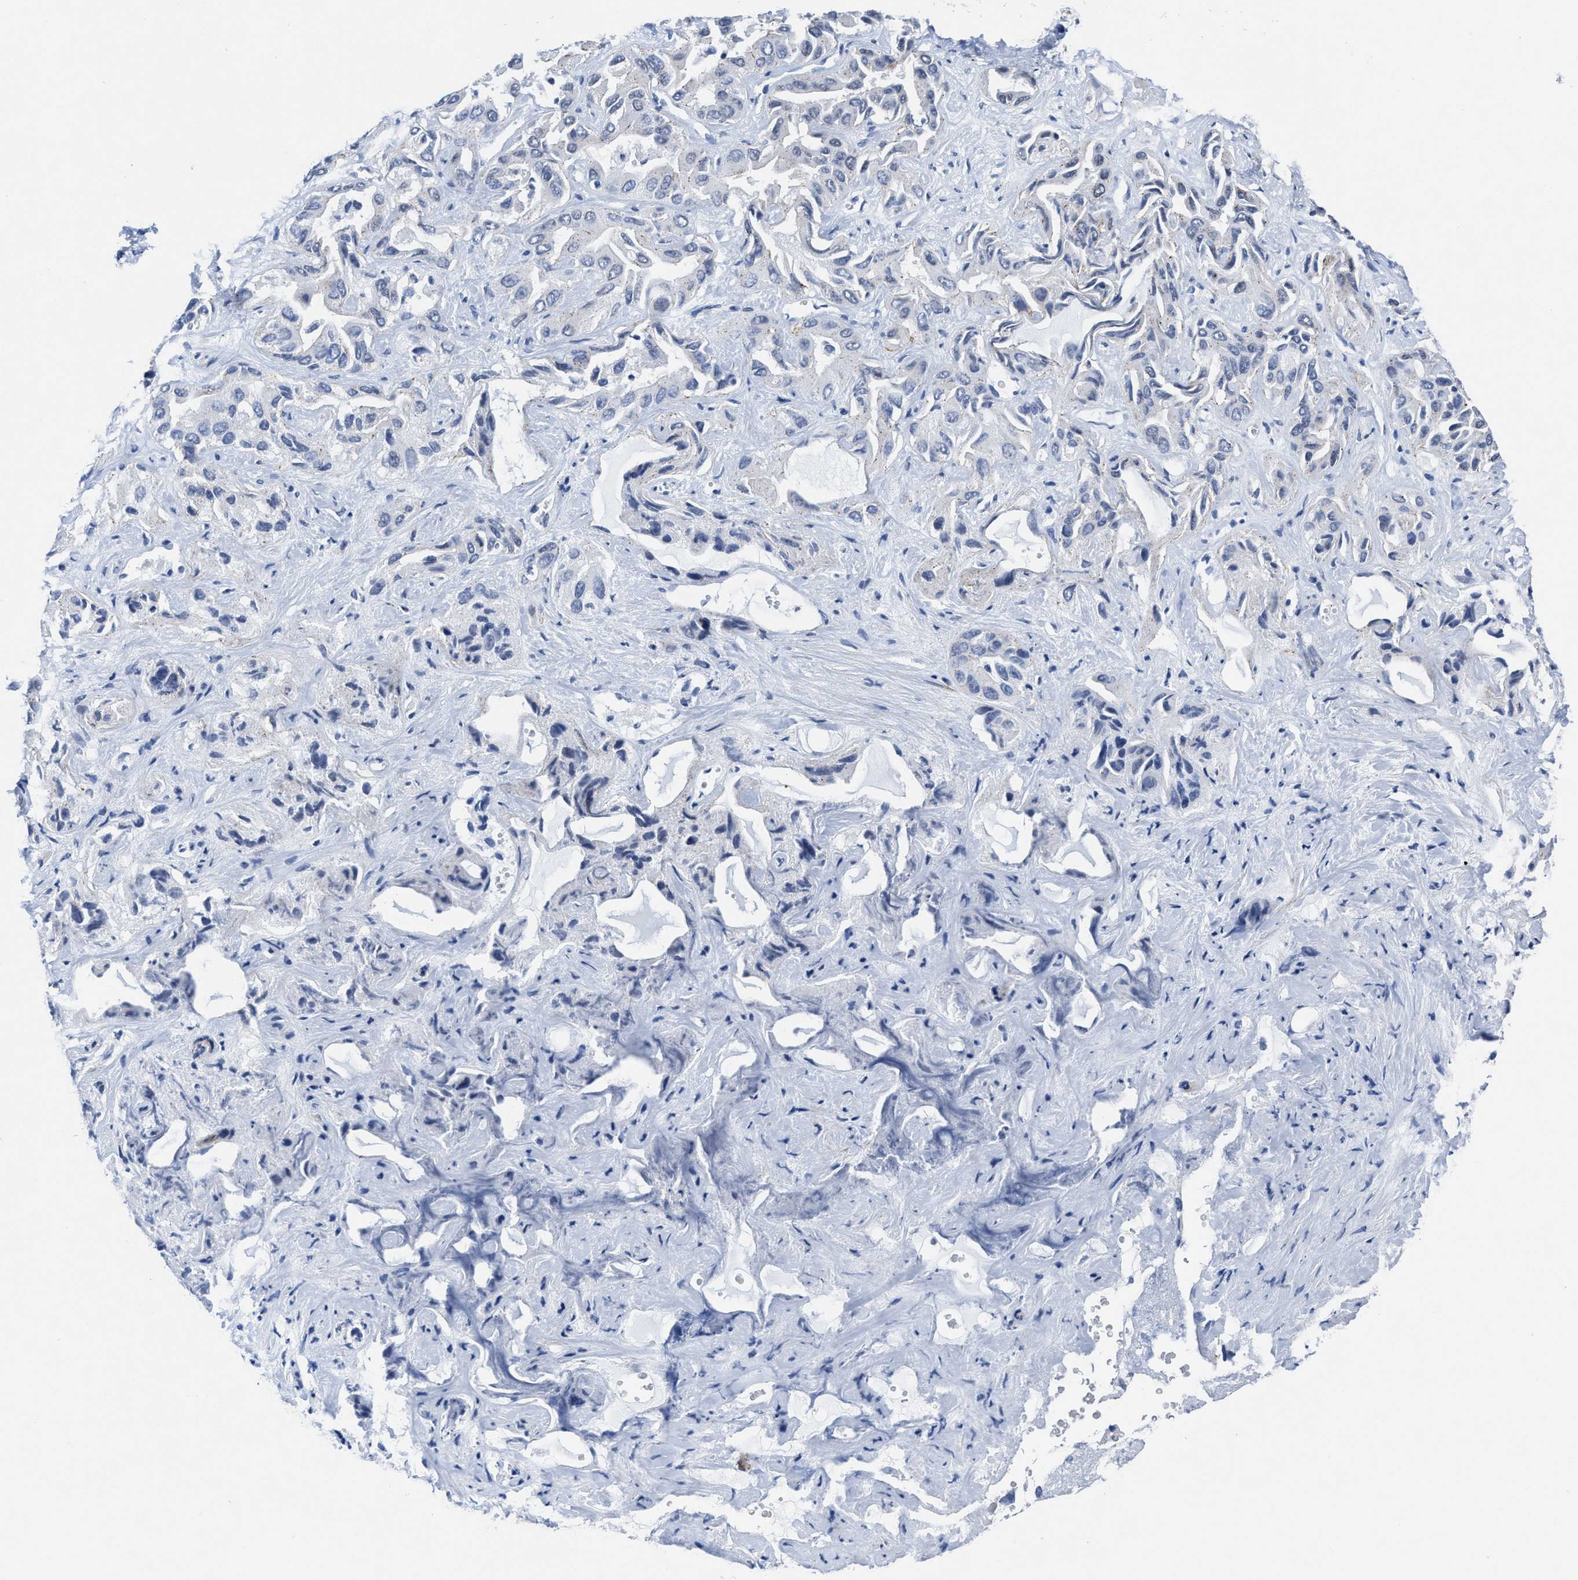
{"staining": {"intensity": "negative", "quantity": "none", "location": "none"}, "tissue": "liver cancer", "cell_type": "Tumor cells", "image_type": "cancer", "snomed": [{"axis": "morphology", "description": "Cholangiocarcinoma"}, {"axis": "topography", "description": "Liver"}], "caption": "The image reveals no staining of tumor cells in liver cholangiocarcinoma. (DAB (3,3'-diaminobenzidine) immunohistochemistry (IHC) visualized using brightfield microscopy, high magnification).", "gene": "ID3", "patient": {"sex": "female", "age": 52}}